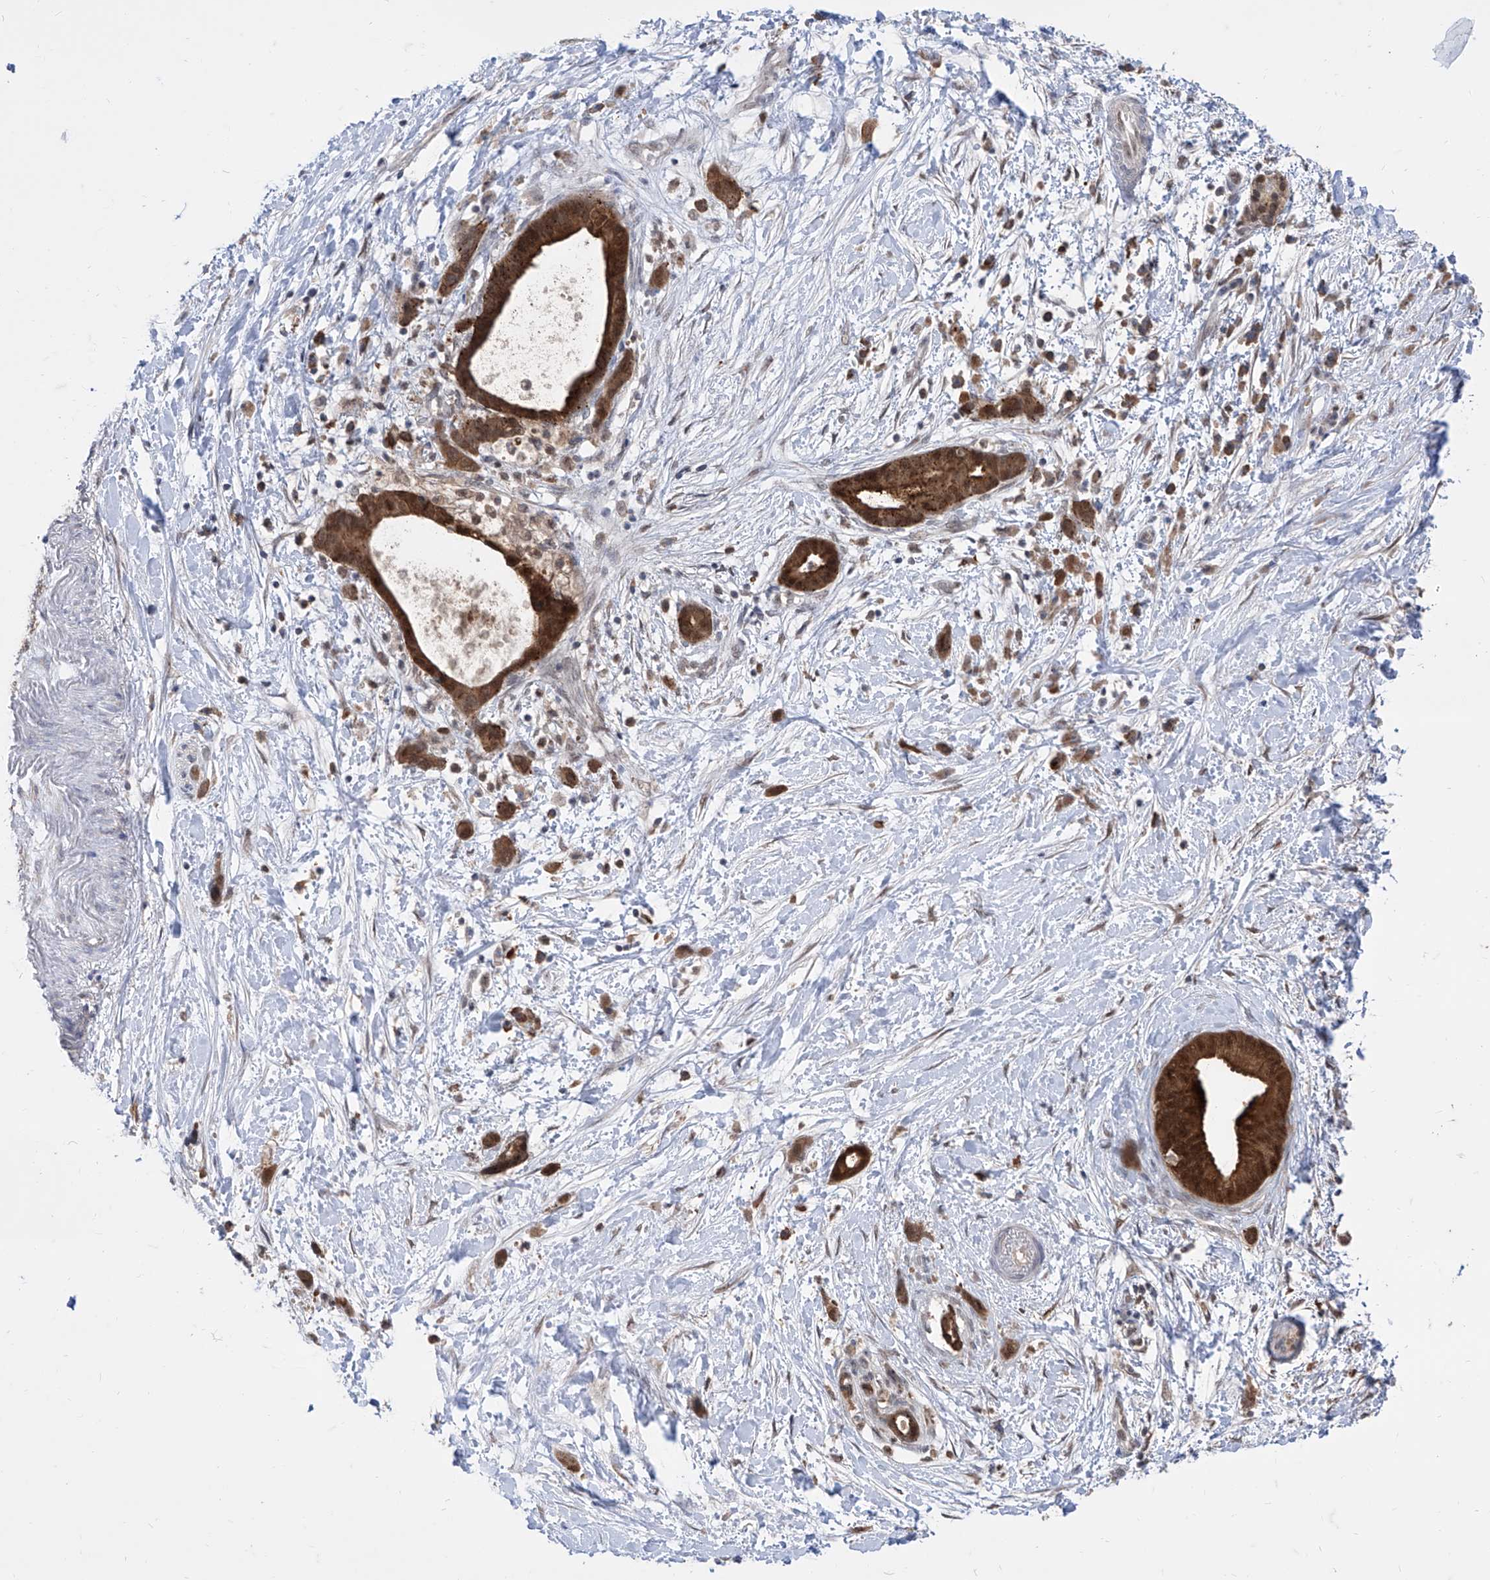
{"staining": {"intensity": "strong", "quantity": ">75%", "location": "cytoplasmic/membranous,nuclear"}, "tissue": "pancreatic cancer", "cell_type": "Tumor cells", "image_type": "cancer", "snomed": [{"axis": "morphology", "description": "Normal tissue, NOS"}, {"axis": "morphology", "description": "Adenocarcinoma, NOS"}, {"axis": "topography", "description": "Pancreas"}, {"axis": "topography", "description": "Peripheral nerve tissue"}], "caption": "Tumor cells demonstrate high levels of strong cytoplasmic/membranous and nuclear expression in about >75% of cells in pancreatic cancer.", "gene": "BROX", "patient": {"sex": "female", "age": 63}}